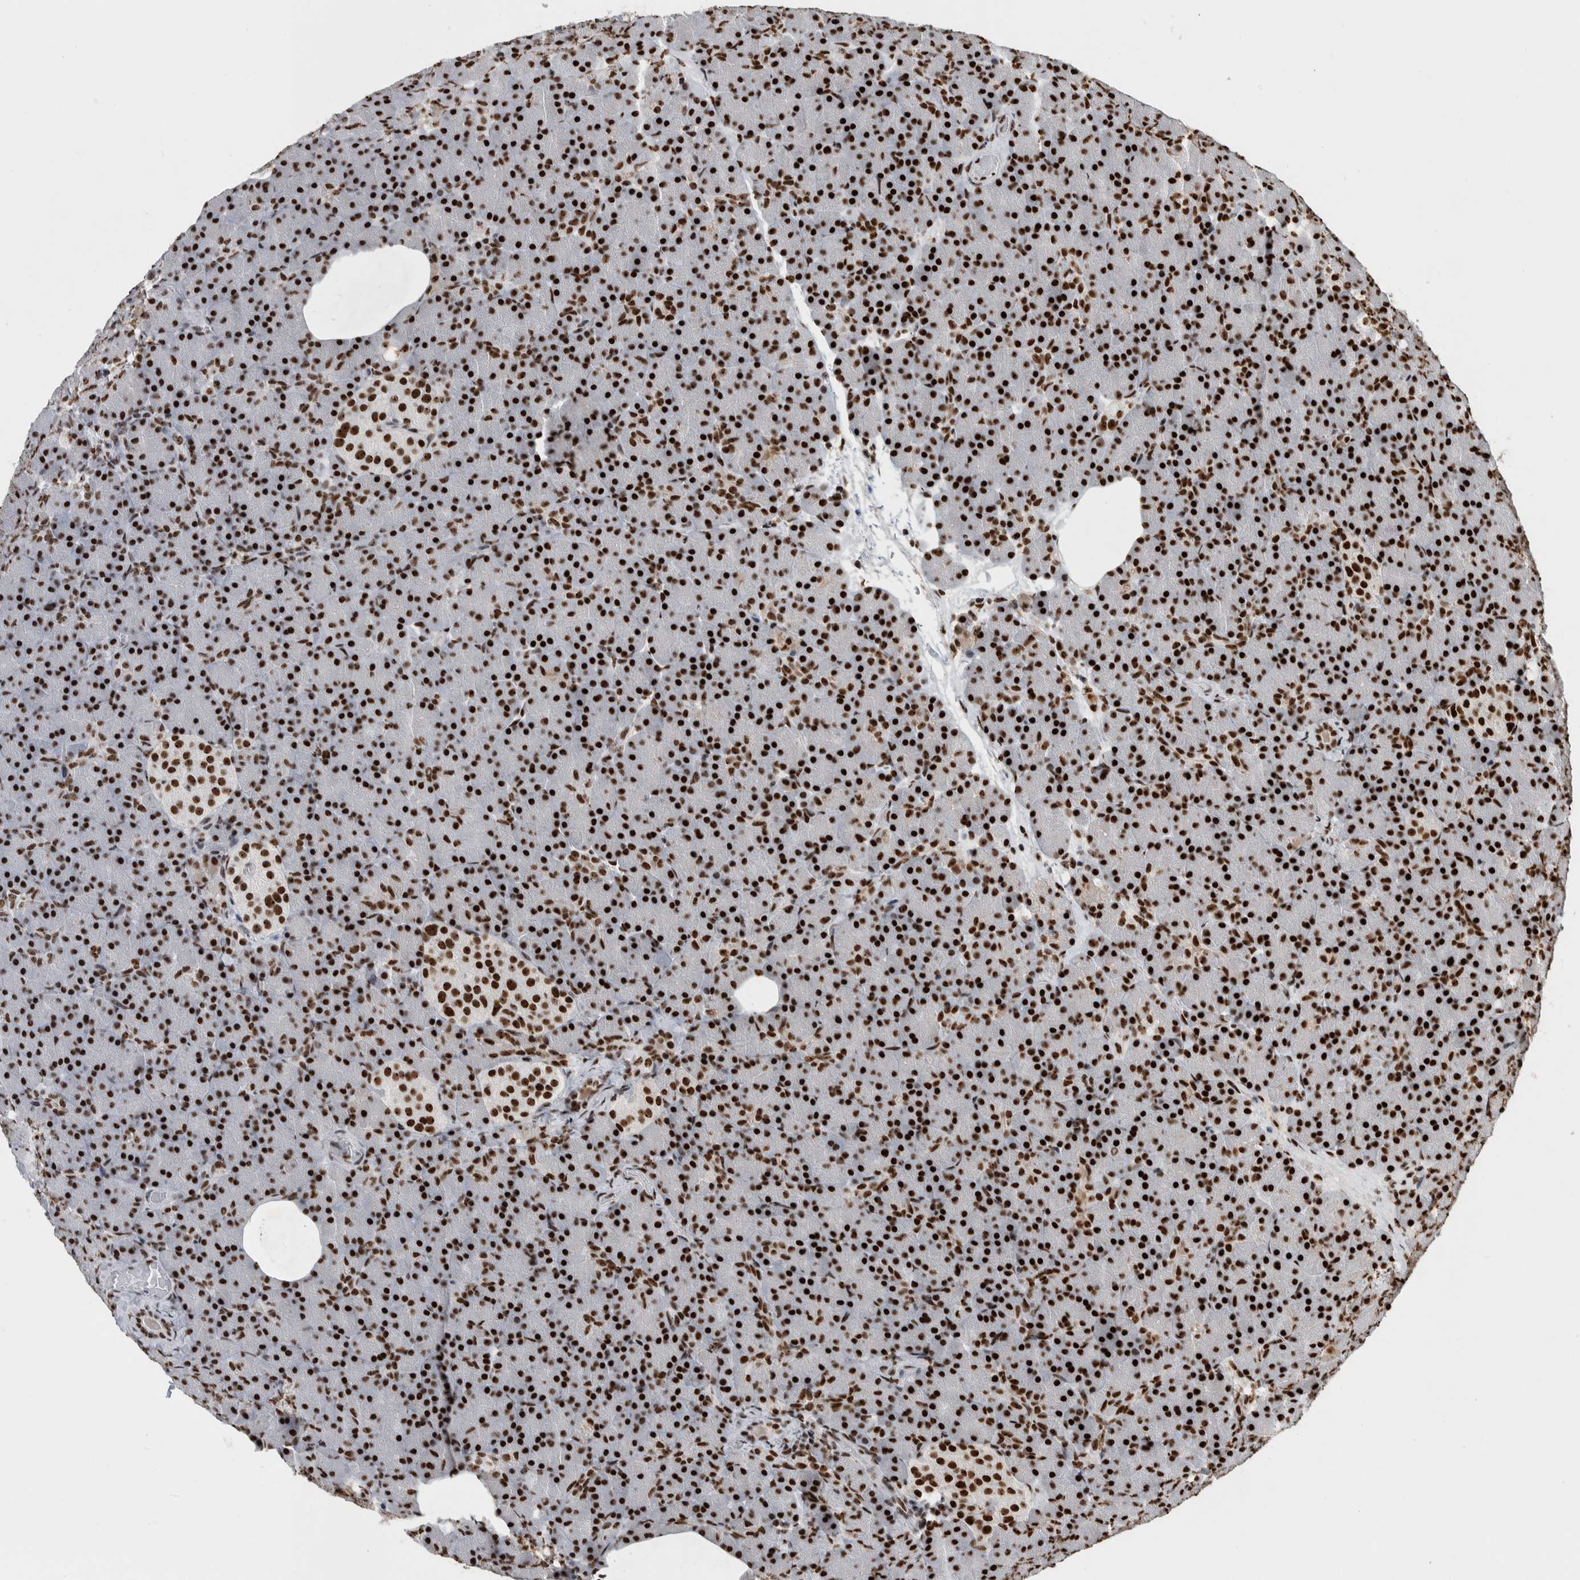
{"staining": {"intensity": "strong", "quantity": ">75%", "location": "nuclear"}, "tissue": "pancreas", "cell_type": "Exocrine glandular cells", "image_type": "normal", "snomed": [{"axis": "morphology", "description": "Normal tissue, NOS"}, {"axis": "topography", "description": "Pancreas"}], "caption": "Approximately >75% of exocrine glandular cells in benign pancreas show strong nuclear protein positivity as visualized by brown immunohistochemical staining.", "gene": "NCL", "patient": {"sex": "female", "age": 43}}